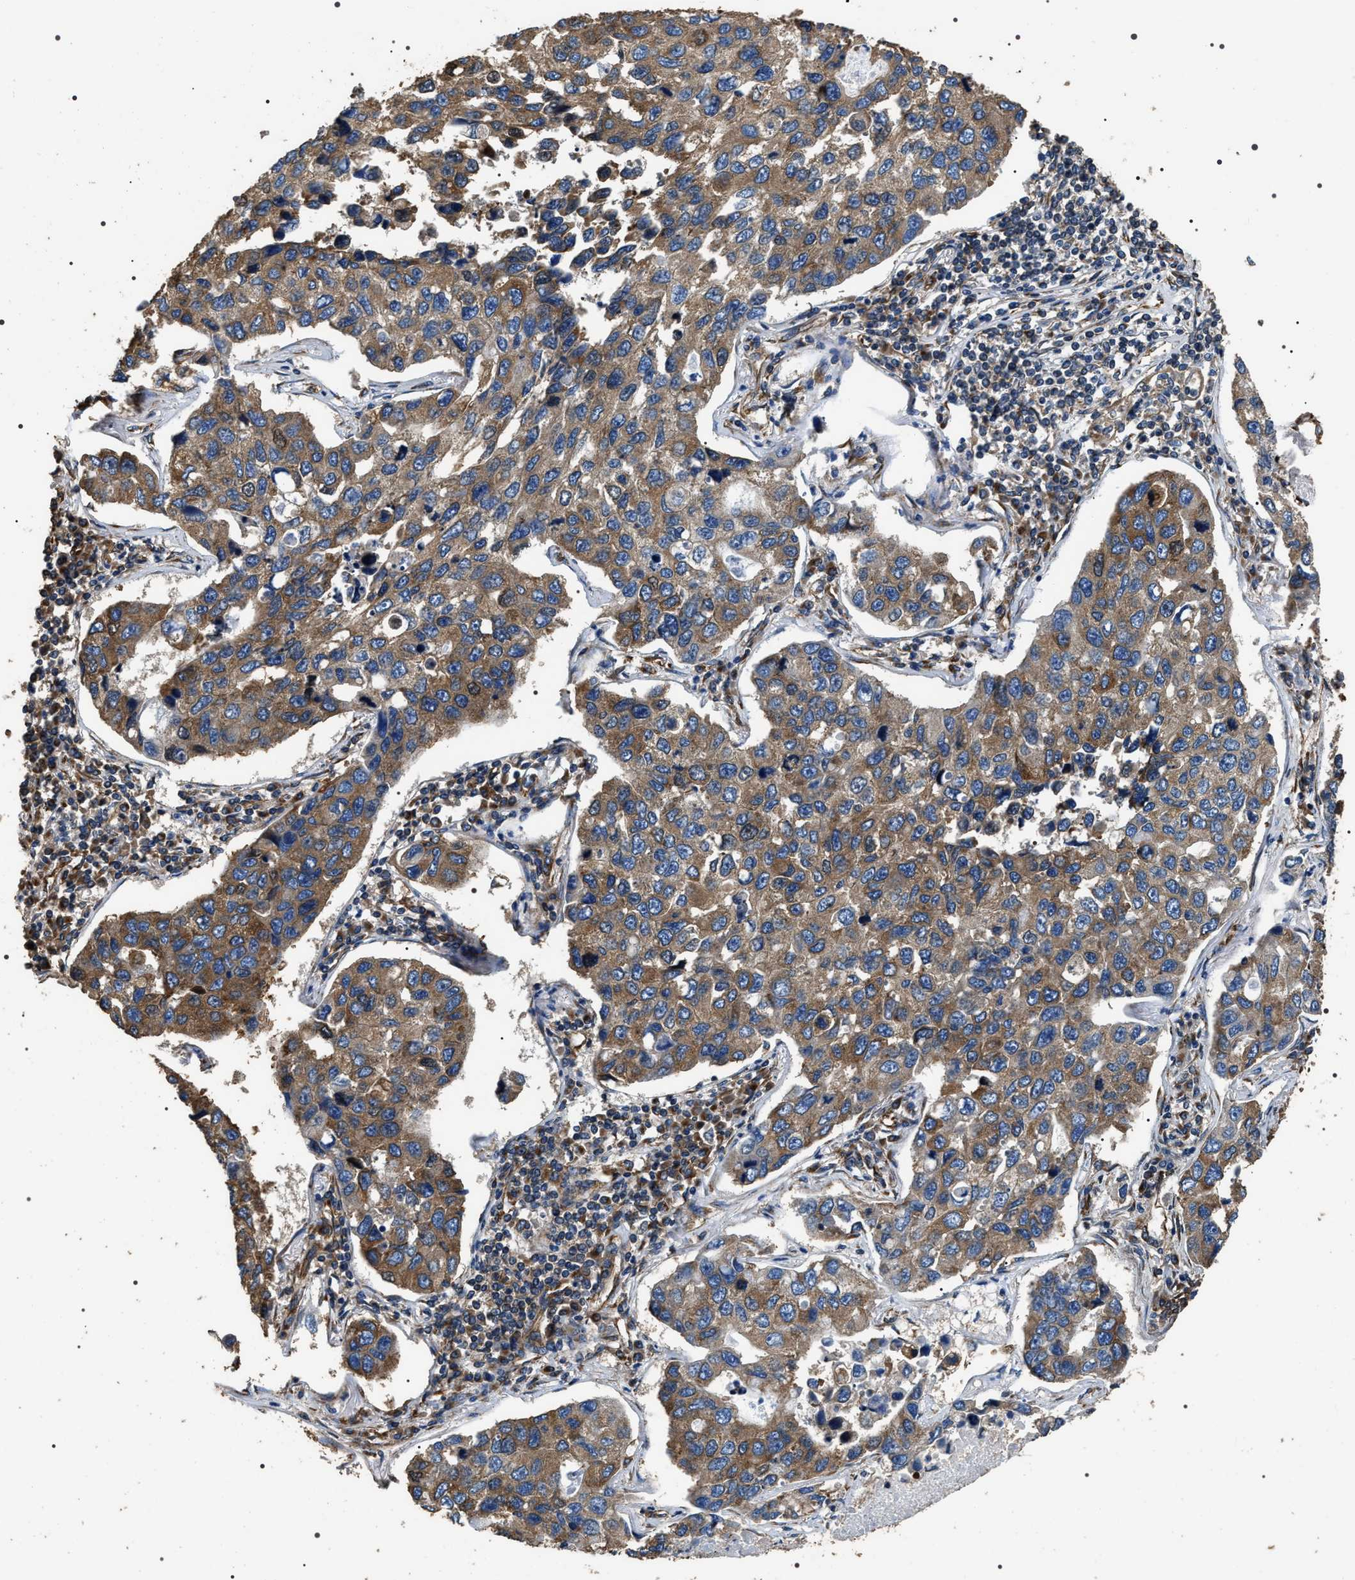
{"staining": {"intensity": "moderate", "quantity": ">75%", "location": "cytoplasmic/membranous"}, "tissue": "lung cancer", "cell_type": "Tumor cells", "image_type": "cancer", "snomed": [{"axis": "morphology", "description": "Adenocarcinoma, NOS"}, {"axis": "topography", "description": "Lung"}], "caption": "Tumor cells show medium levels of moderate cytoplasmic/membranous staining in about >75% of cells in human lung cancer.", "gene": "KTN1", "patient": {"sex": "male", "age": 64}}